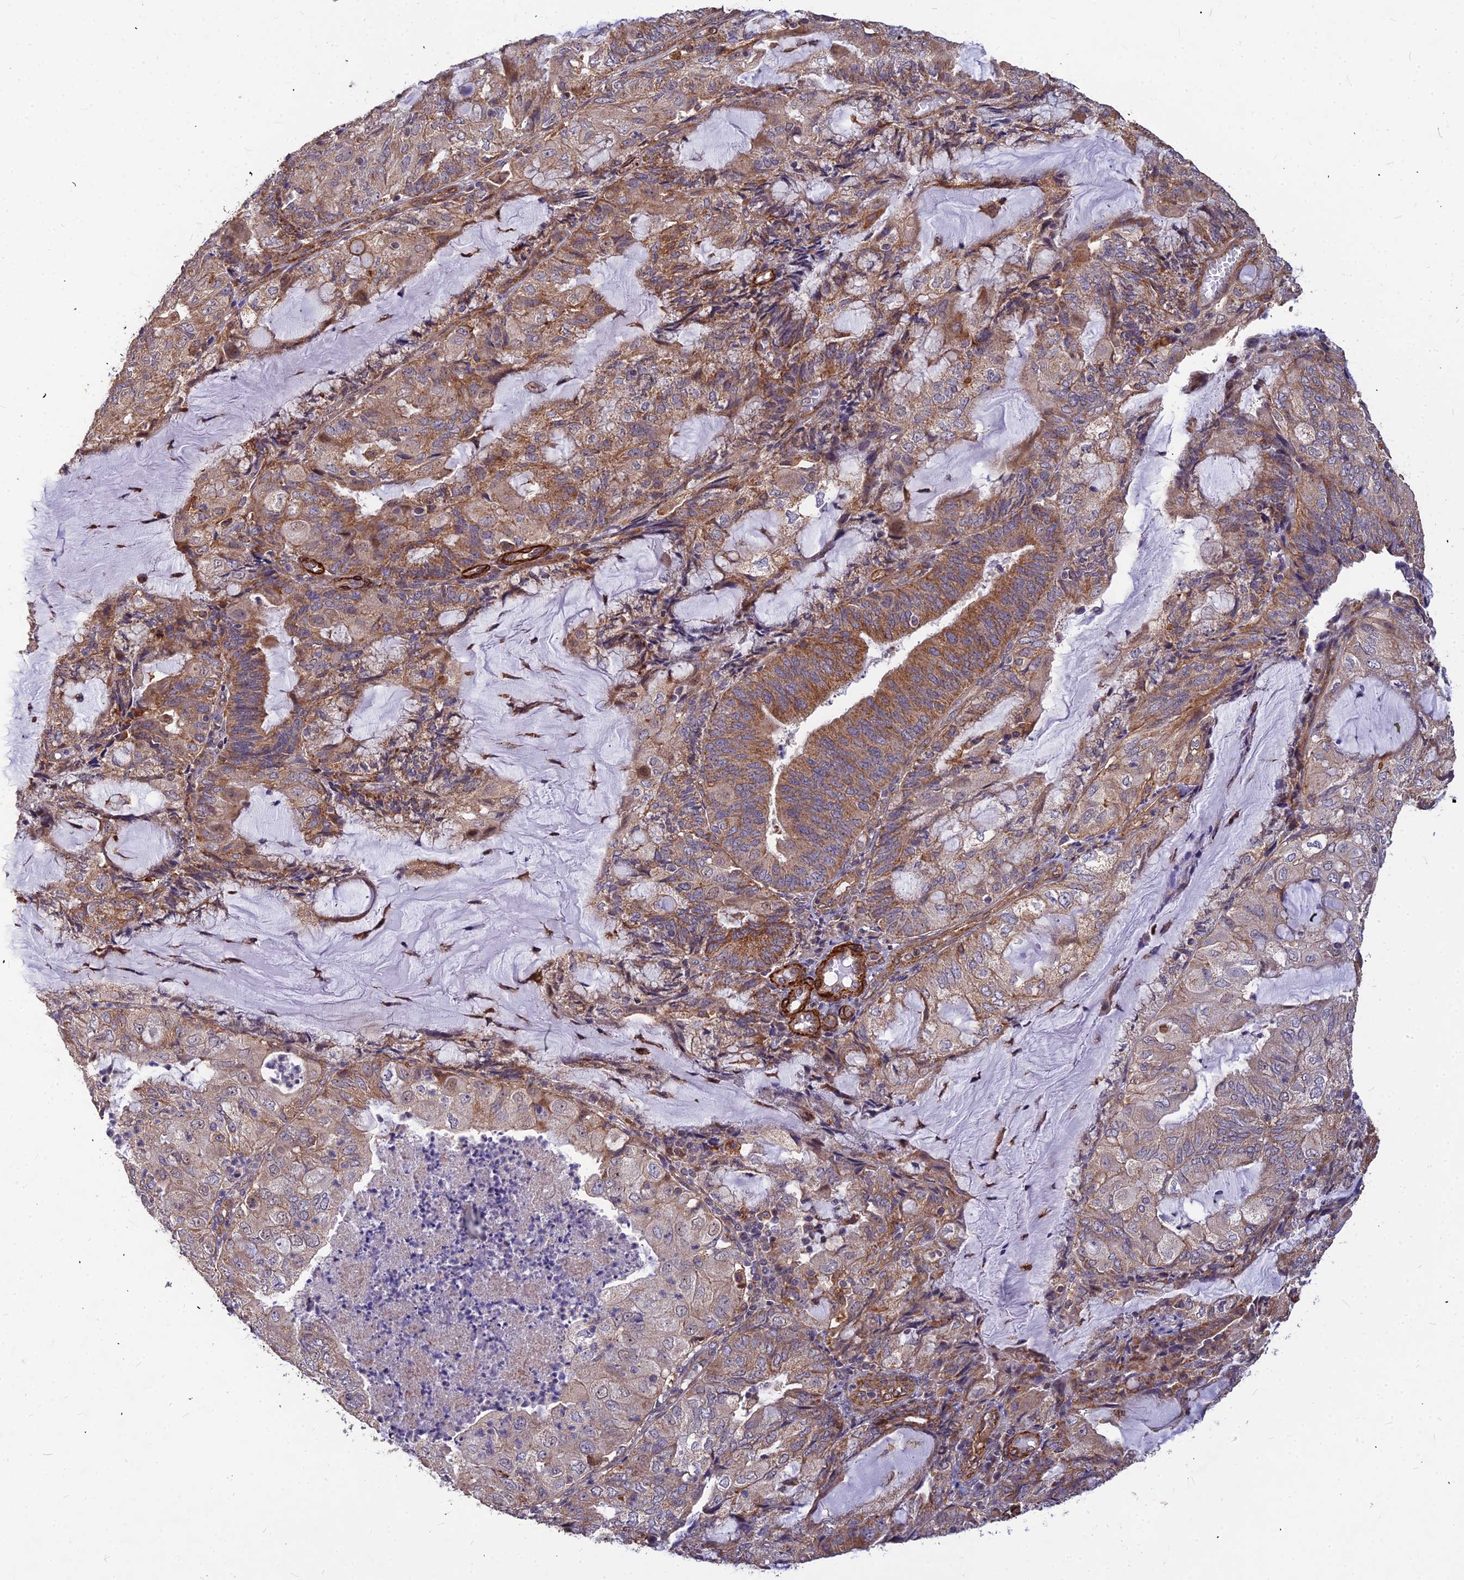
{"staining": {"intensity": "moderate", "quantity": "25%-75%", "location": "cytoplasmic/membranous"}, "tissue": "endometrial cancer", "cell_type": "Tumor cells", "image_type": "cancer", "snomed": [{"axis": "morphology", "description": "Adenocarcinoma, NOS"}, {"axis": "topography", "description": "Endometrium"}], "caption": "Human adenocarcinoma (endometrial) stained with a brown dye demonstrates moderate cytoplasmic/membranous positive staining in about 25%-75% of tumor cells.", "gene": "LEKR1", "patient": {"sex": "female", "age": 81}}